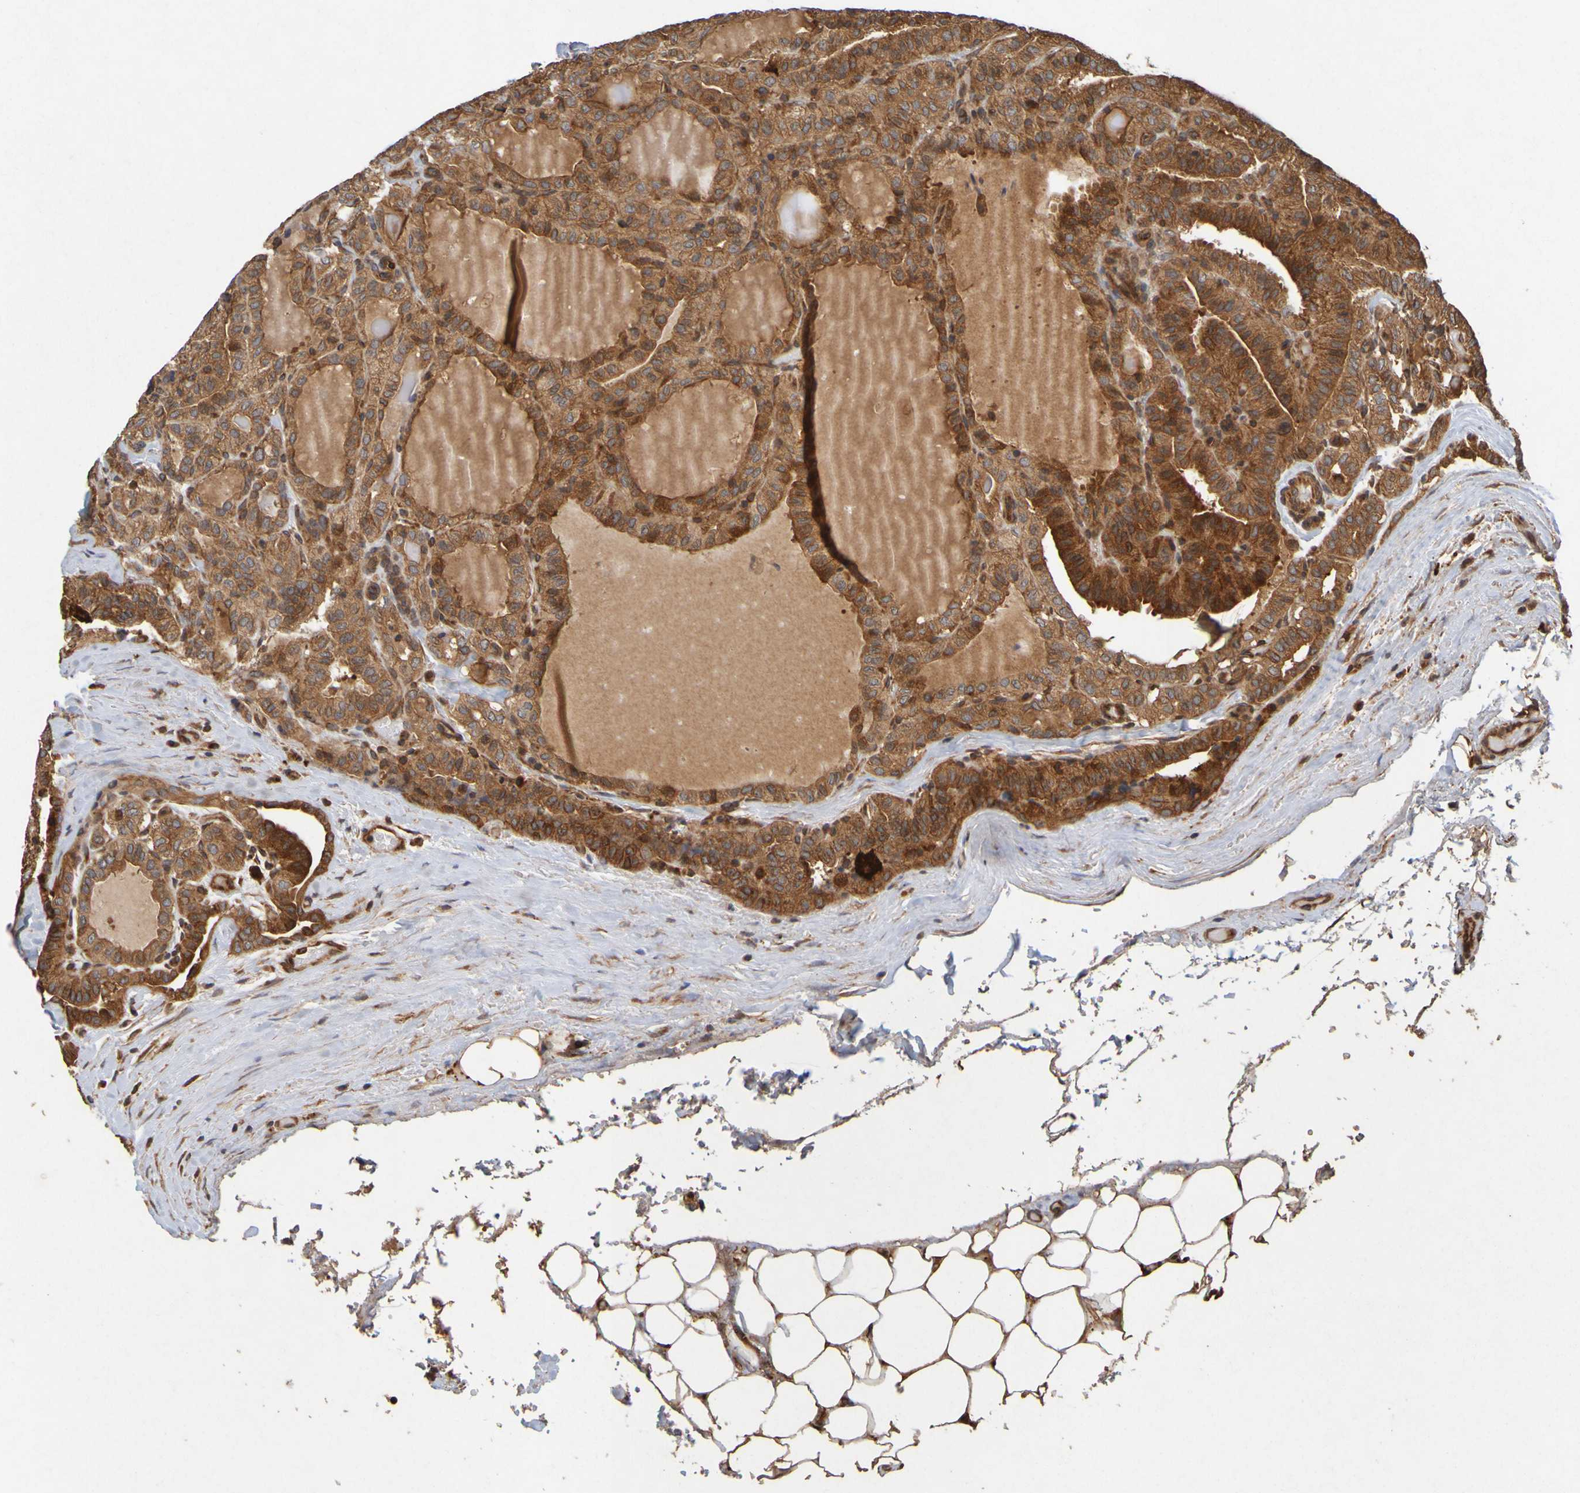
{"staining": {"intensity": "strong", "quantity": ">75%", "location": "cytoplasmic/membranous"}, "tissue": "thyroid cancer", "cell_type": "Tumor cells", "image_type": "cancer", "snomed": [{"axis": "morphology", "description": "Papillary adenocarcinoma, NOS"}, {"axis": "topography", "description": "Thyroid gland"}], "caption": "Immunohistochemistry (IHC) histopathology image of neoplastic tissue: human thyroid cancer (papillary adenocarcinoma) stained using immunohistochemistry (IHC) displays high levels of strong protein expression localized specifically in the cytoplasmic/membranous of tumor cells, appearing as a cytoplasmic/membranous brown color.", "gene": "OCRL", "patient": {"sex": "male", "age": 77}}